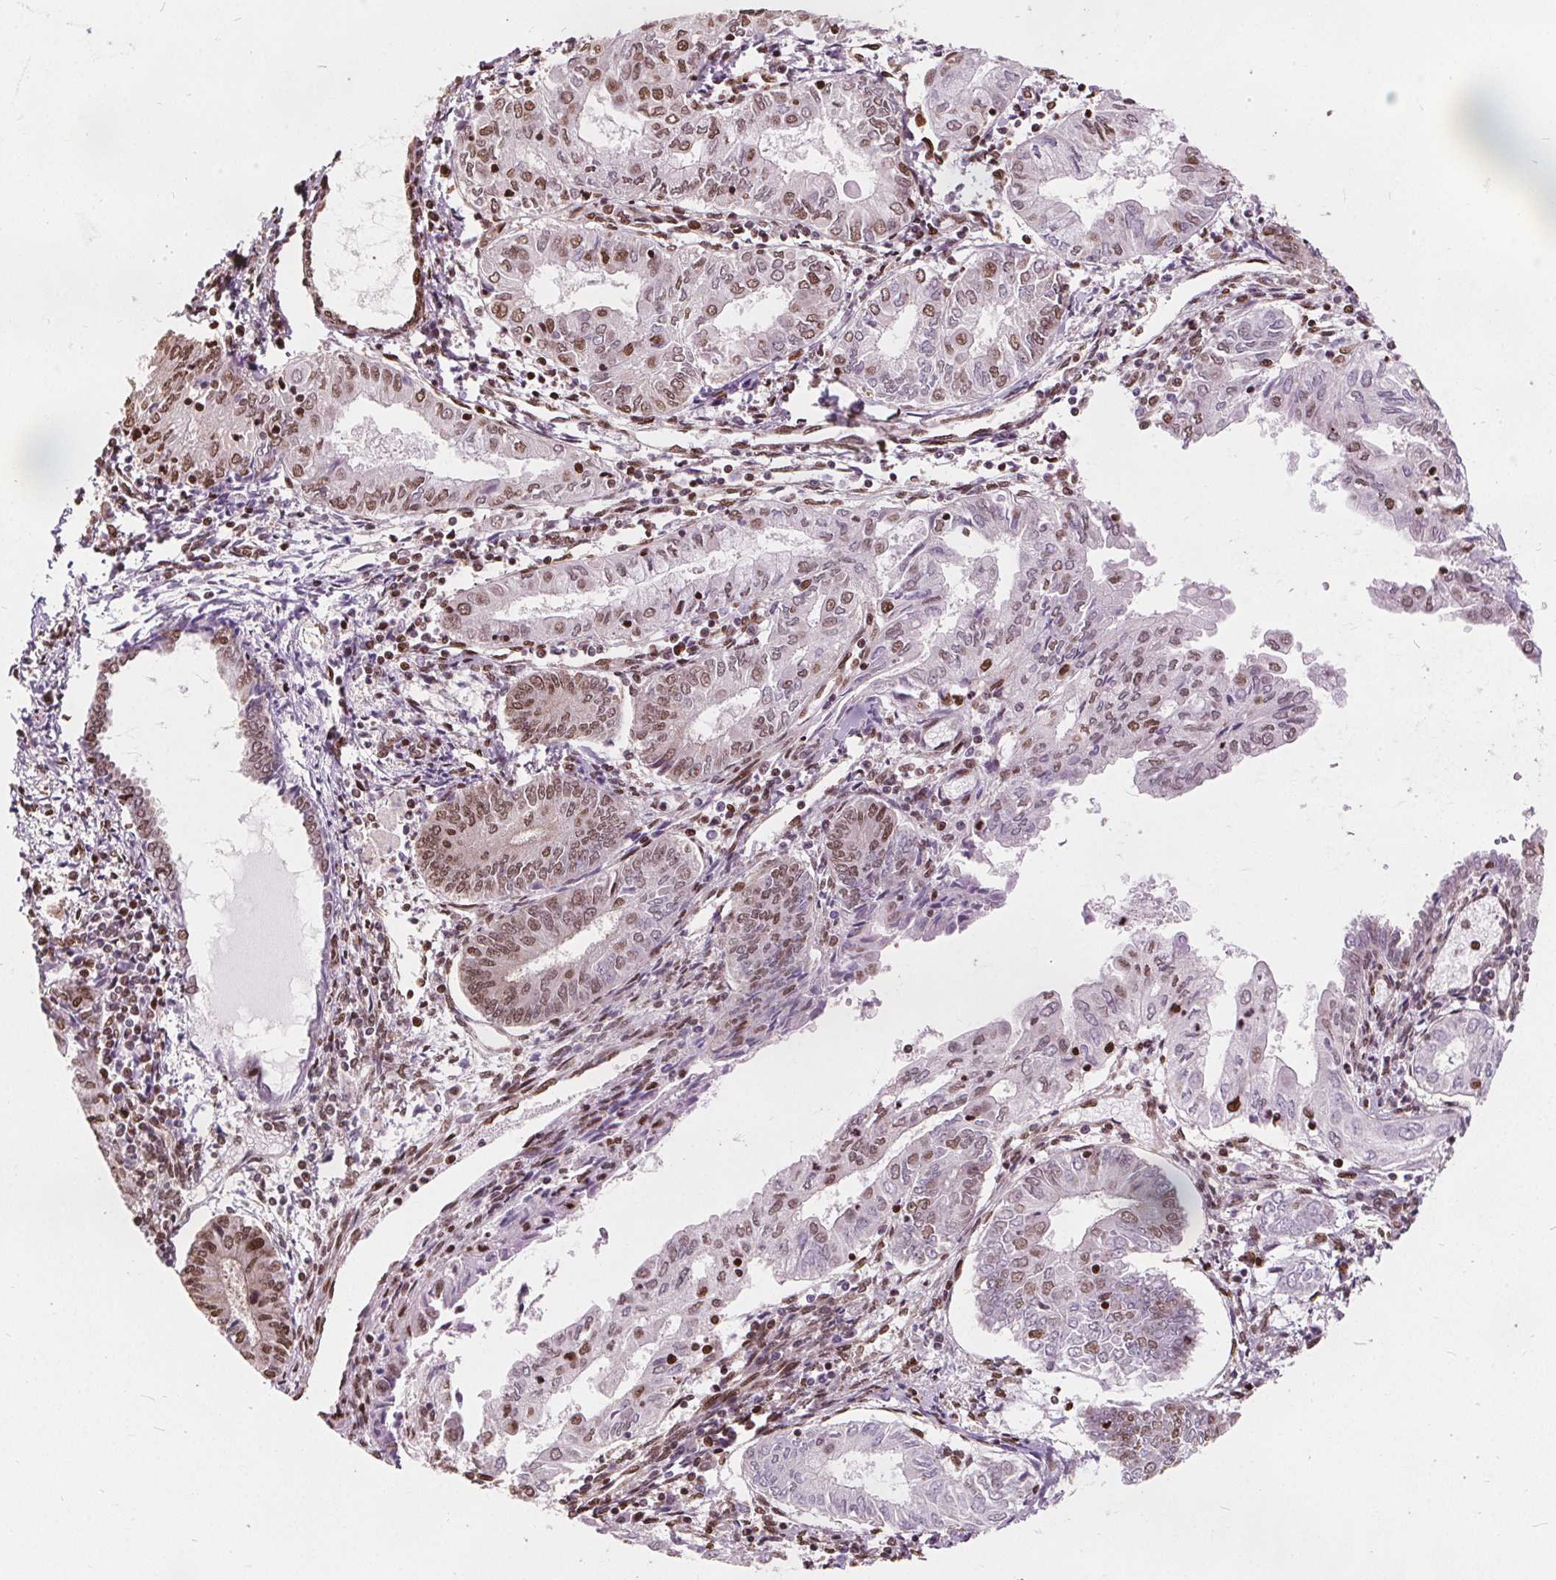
{"staining": {"intensity": "moderate", "quantity": "25%-75%", "location": "nuclear"}, "tissue": "endometrial cancer", "cell_type": "Tumor cells", "image_type": "cancer", "snomed": [{"axis": "morphology", "description": "Adenocarcinoma, NOS"}, {"axis": "topography", "description": "Endometrium"}], "caption": "This is an image of immunohistochemistry staining of adenocarcinoma (endometrial), which shows moderate expression in the nuclear of tumor cells.", "gene": "ISLR2", "patient": {"sex": "female", "age": 68}}